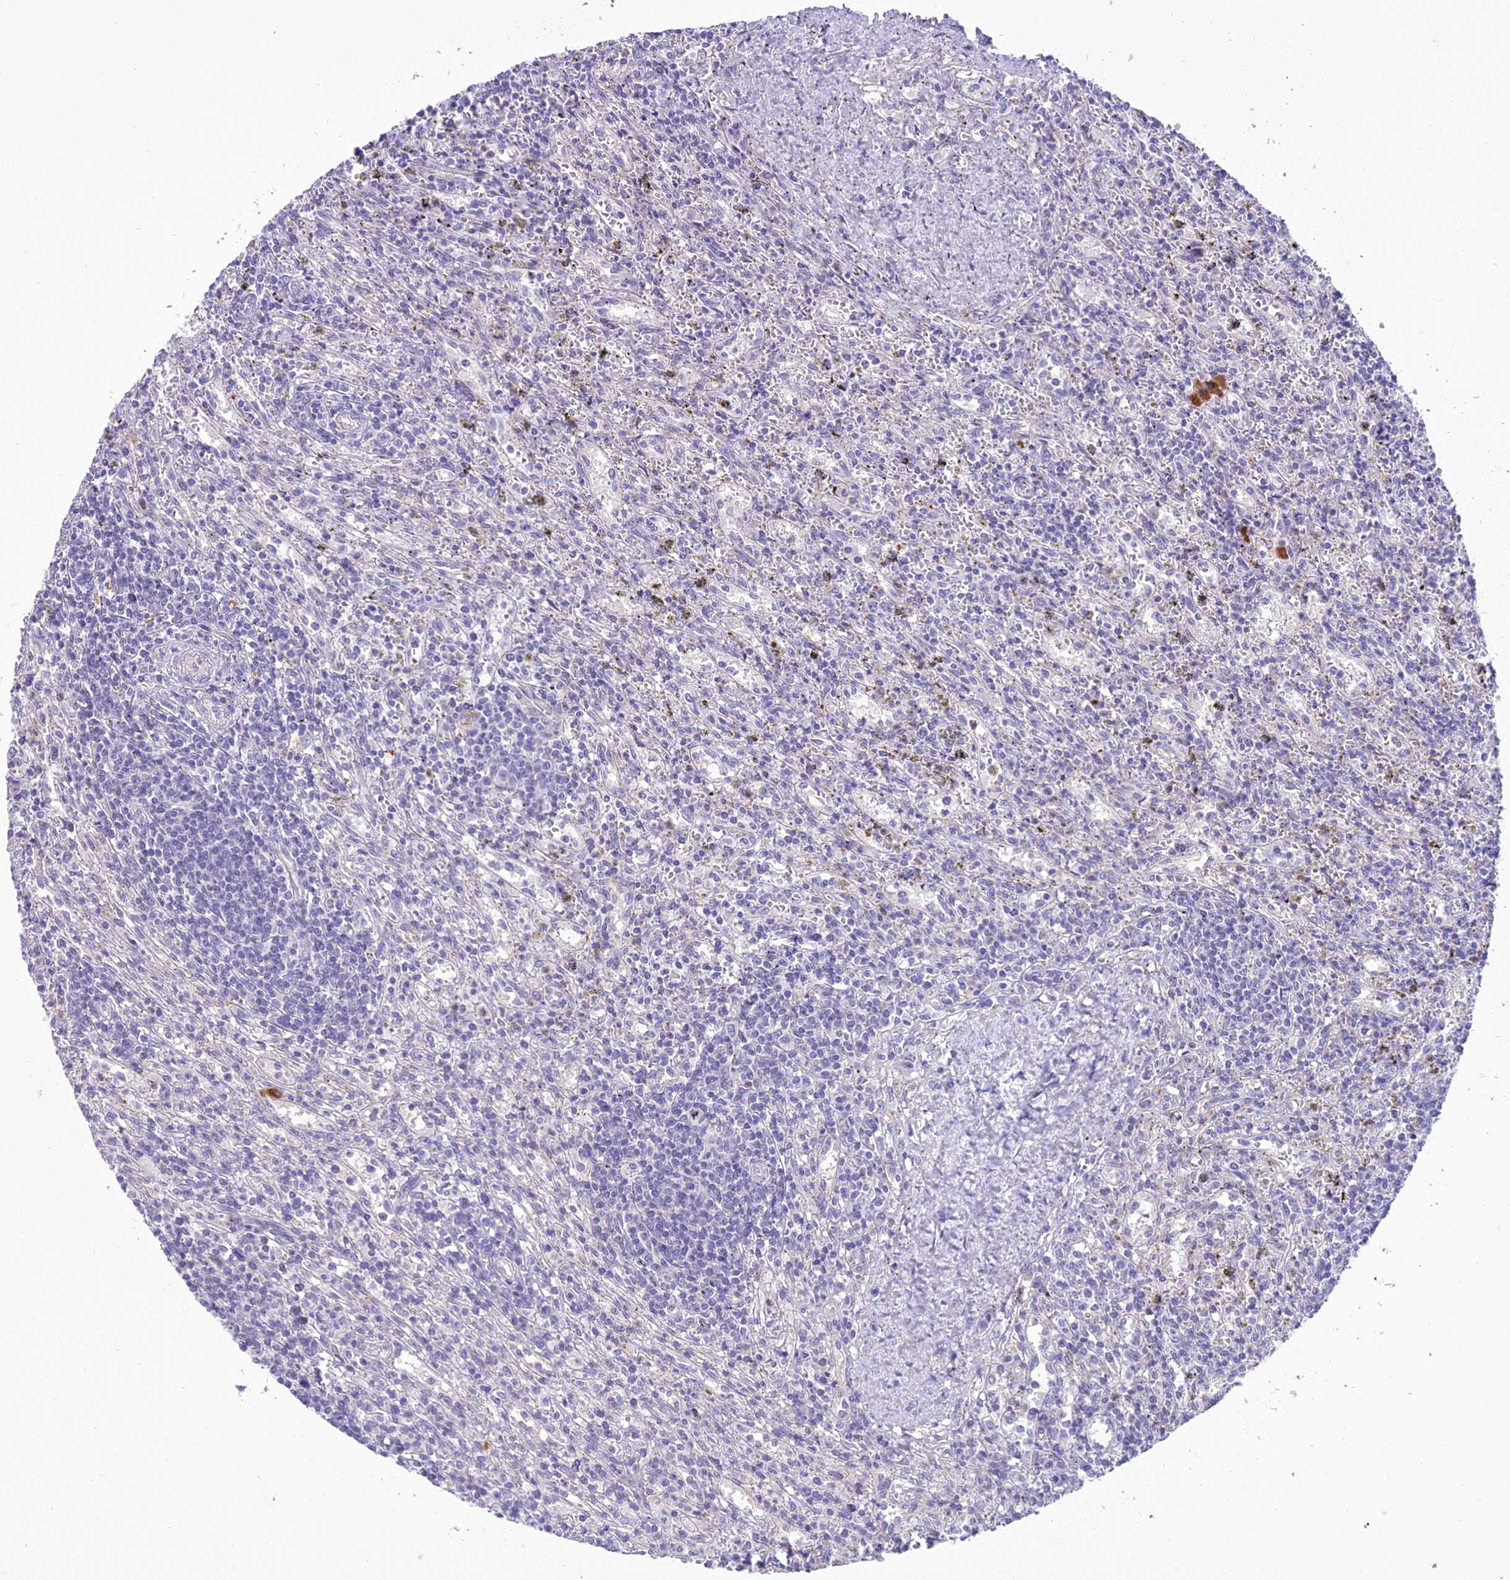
{"staining": {"intensity": "negative", "quantity": "none", "location": "none"}, "tissue": "lymphoma", "cell_type": "Tumor cells", "image_type": "cancer", "snomed": [{"axis": "morphology", "description": "Malignant lymphoma, non-Hodgkin's type, Low grade"}, {"axis": "topography", "description": "Spleen"}], "caption": "High power microscopy photomicrograph of an immunohistochemistry photomicrograph of lymphoma, revealing no significant positivity in tumor cells. Brightfield microscopy of immunohistochemistry (IHC) stained with DAB (3,3'-diaminobenzidine) (brown) and hematoxylin (blue), captured at high magnification.", "gene": "SCRT1", "patient": {"sex": "male", "age": 76}}